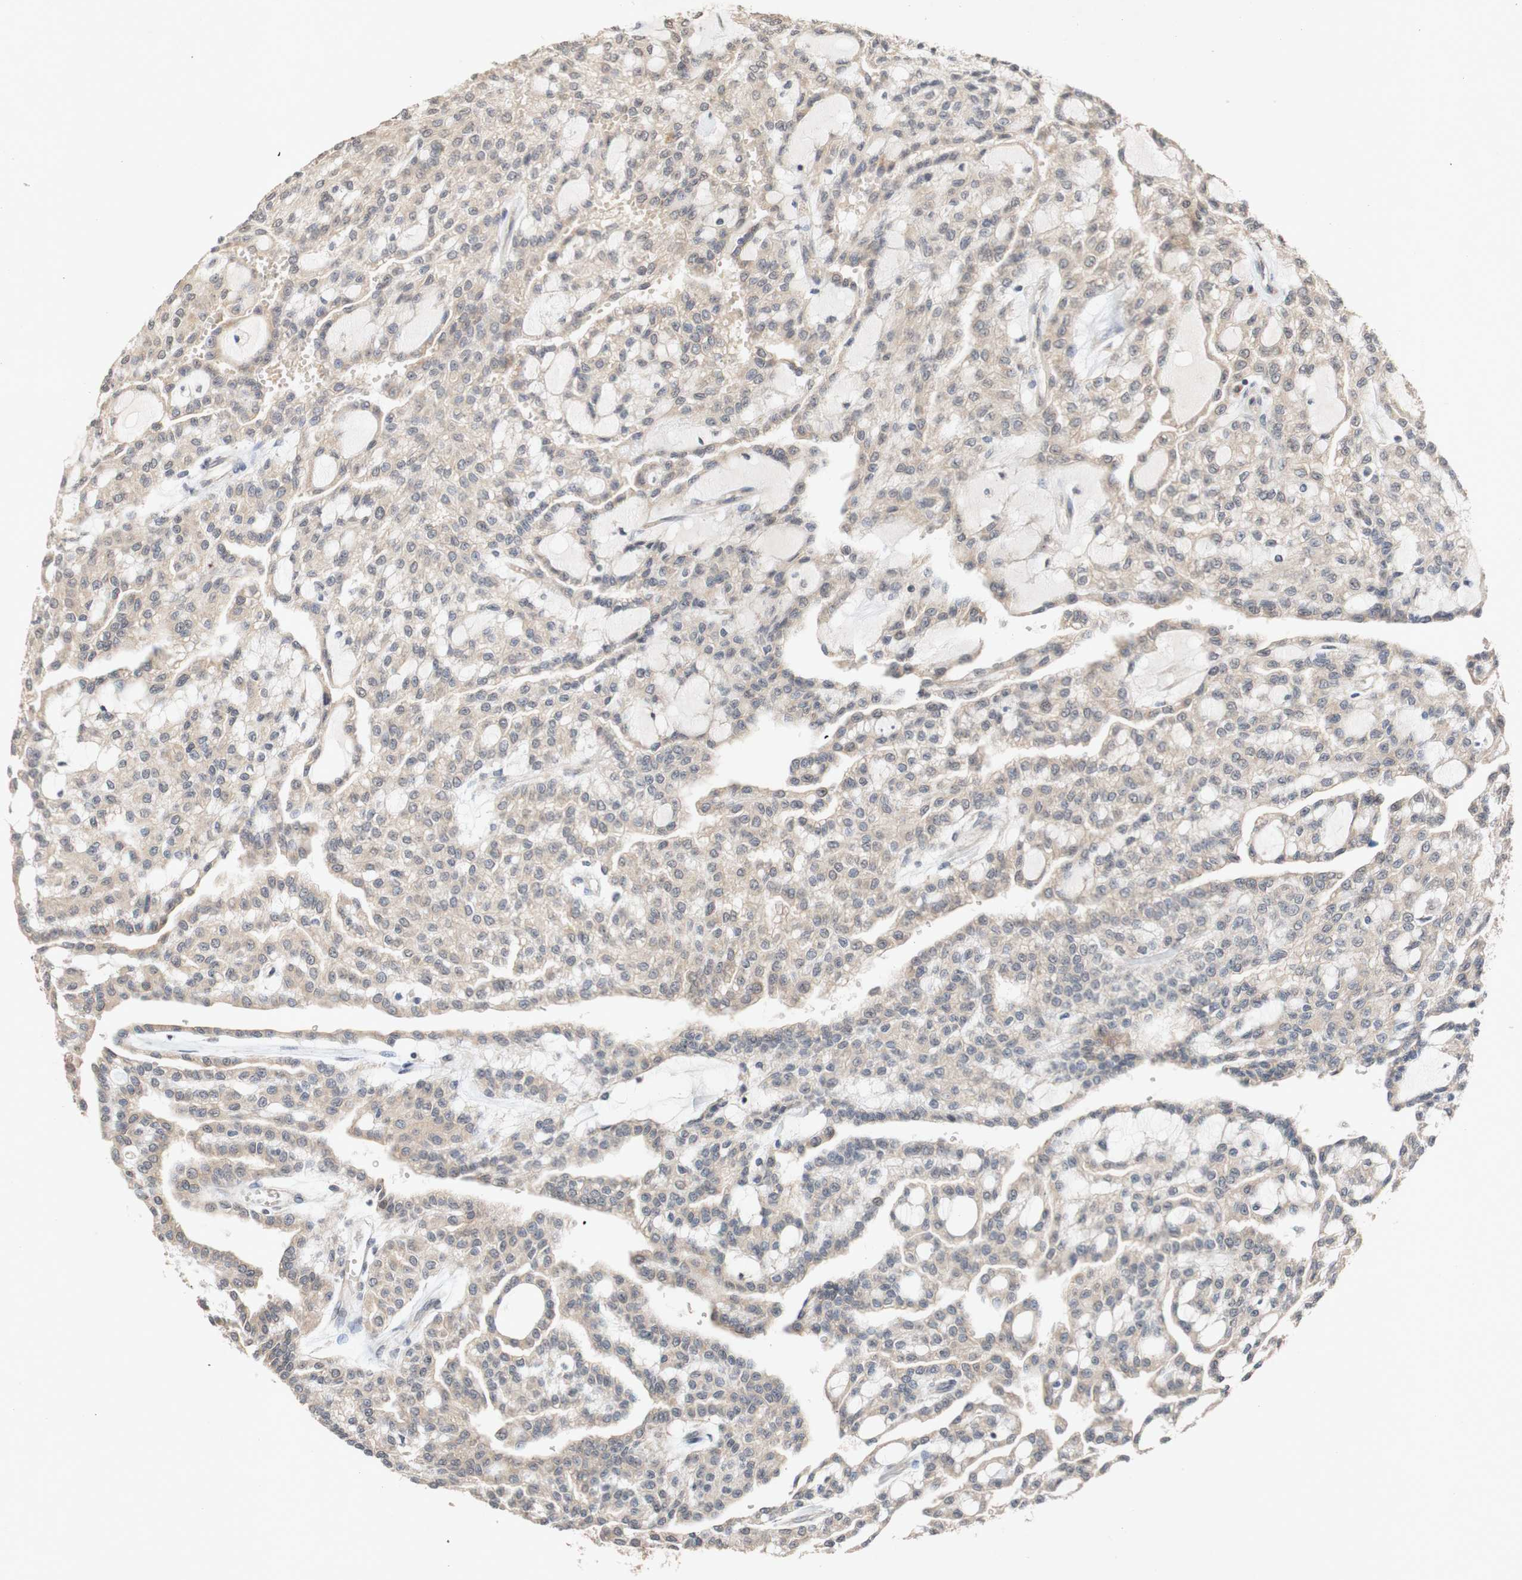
{"staining": {"intensity": "weak", "quantity": ">75%", "location": "cytoplasmic/membranous"}, "tissue": "renal cancer", "cell_type": "Tumor cells", "image_type": "cancer", "snomed": [{"axis": "morphology", "description": "Adenocarcinoma, NOS"}, {"axis": "topography", "description": "Kidney"}], "caption": "Renal adenocarcinoma stained with DAB (3,3'-diaminobenzidine) immunohistochemistry shows low levels of weak cytoplasmic/membranous expression in approximately >75% of tumor cells. Nuclei are stained in blue.", "gene": "PIN1", "patient": {"sex": "male", "age": 63}}